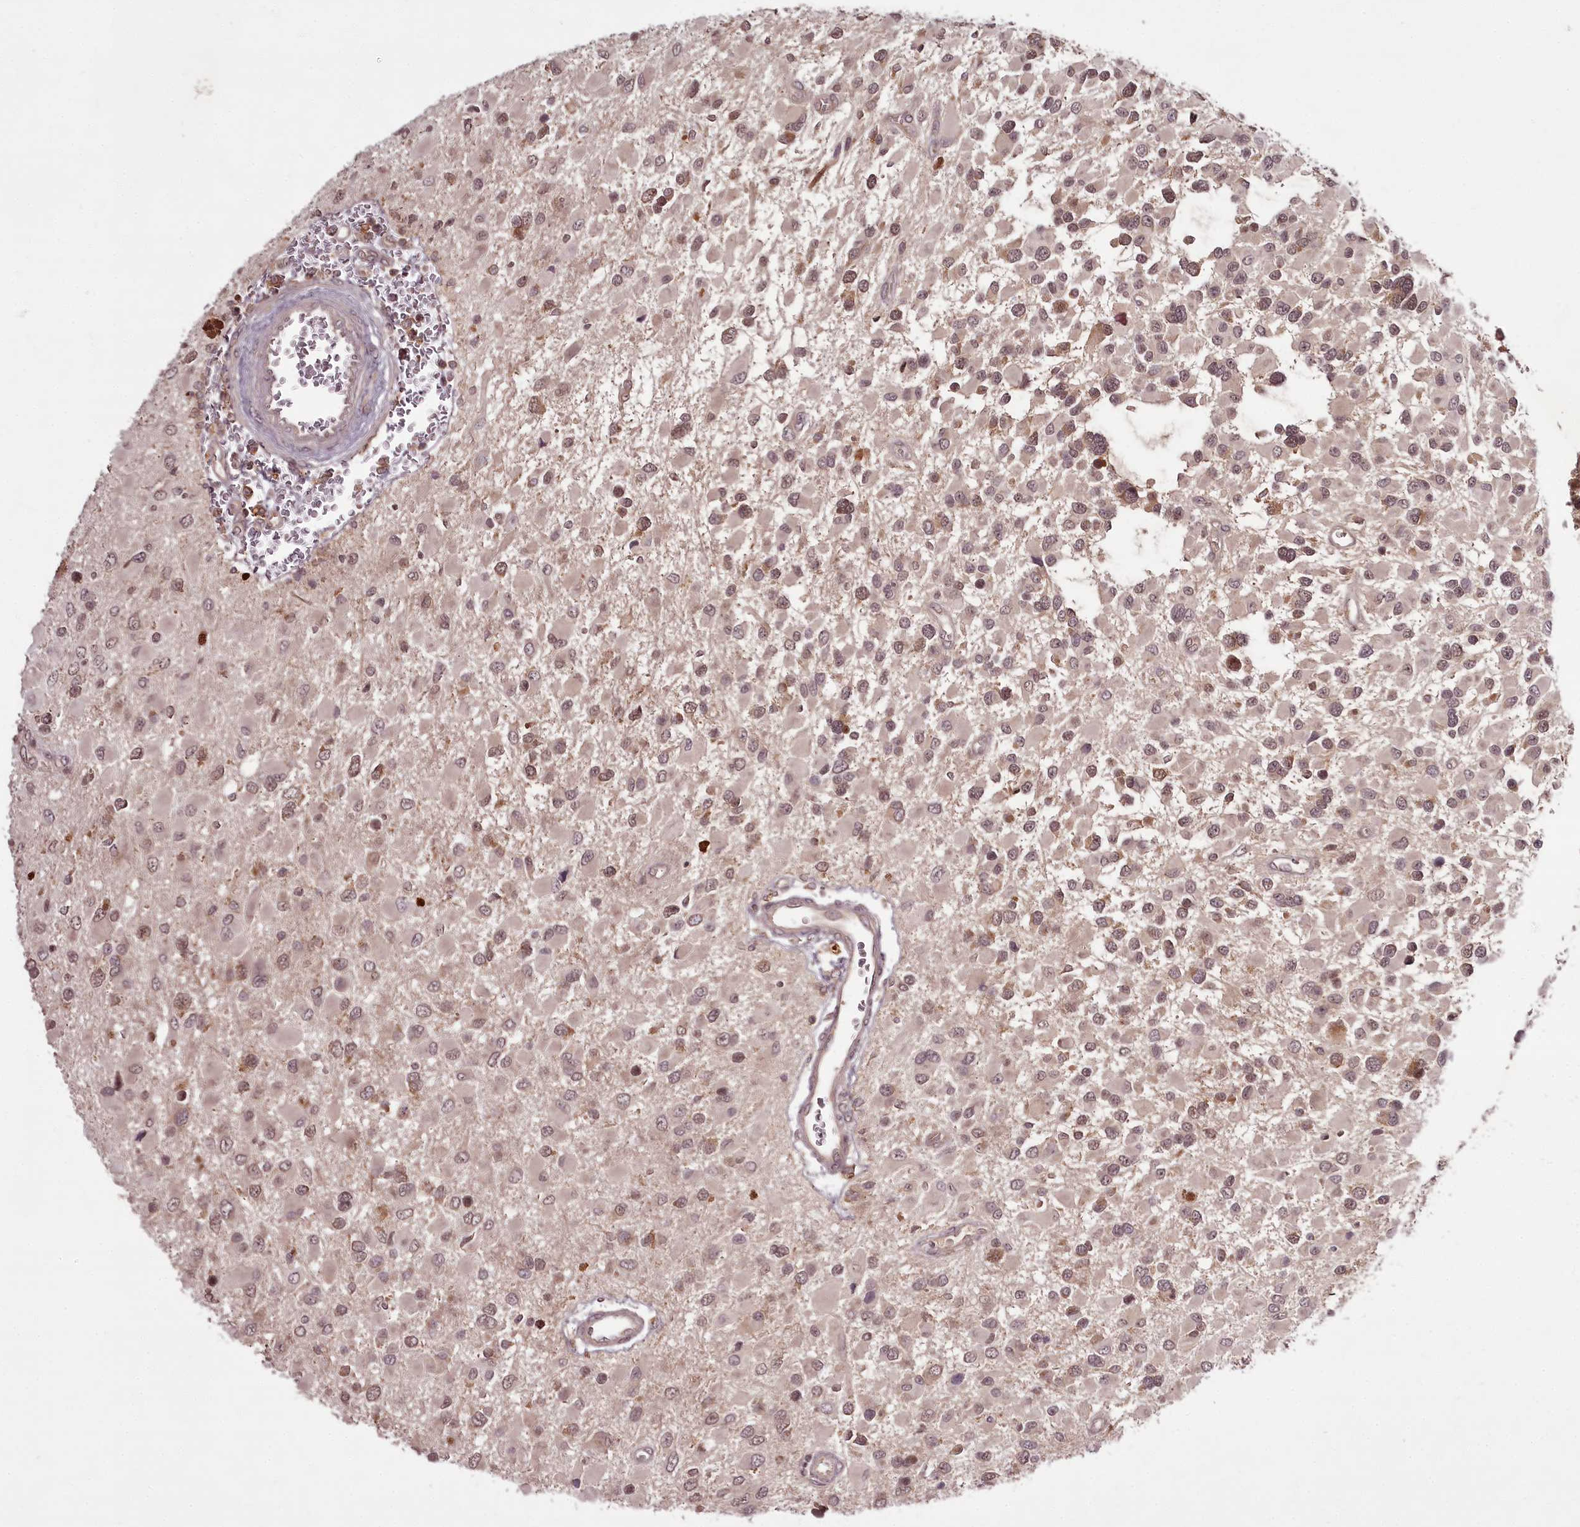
{"staining": {"intensity": "weak", "quantity": "25%-75%", "location": "cytoplasmic/membranous,nuclear"}, "tissue": "glioma", "cell_type": "Tumor cells", "image_type": "cancer", "snomed": [{"axis": "morphology", "description": "Glioma, malignant, High grade"}, {"axis": "topography", "description": "Brain"}], "caption": "Immunohistochemistry (IHC) histopathology image of neoplastic tissue: malignant high-grade glioma stained using immunohistochemistry (IHC) shows low levels of weak protein expression localized specifically in the cytoplasmic/membranous and nuclear of tumor cells, appearing as a cytoplasmic/membranous and nuclear brown color.", "gene": "PCBP2", "patient": {"sex": "male", "age": 53}}